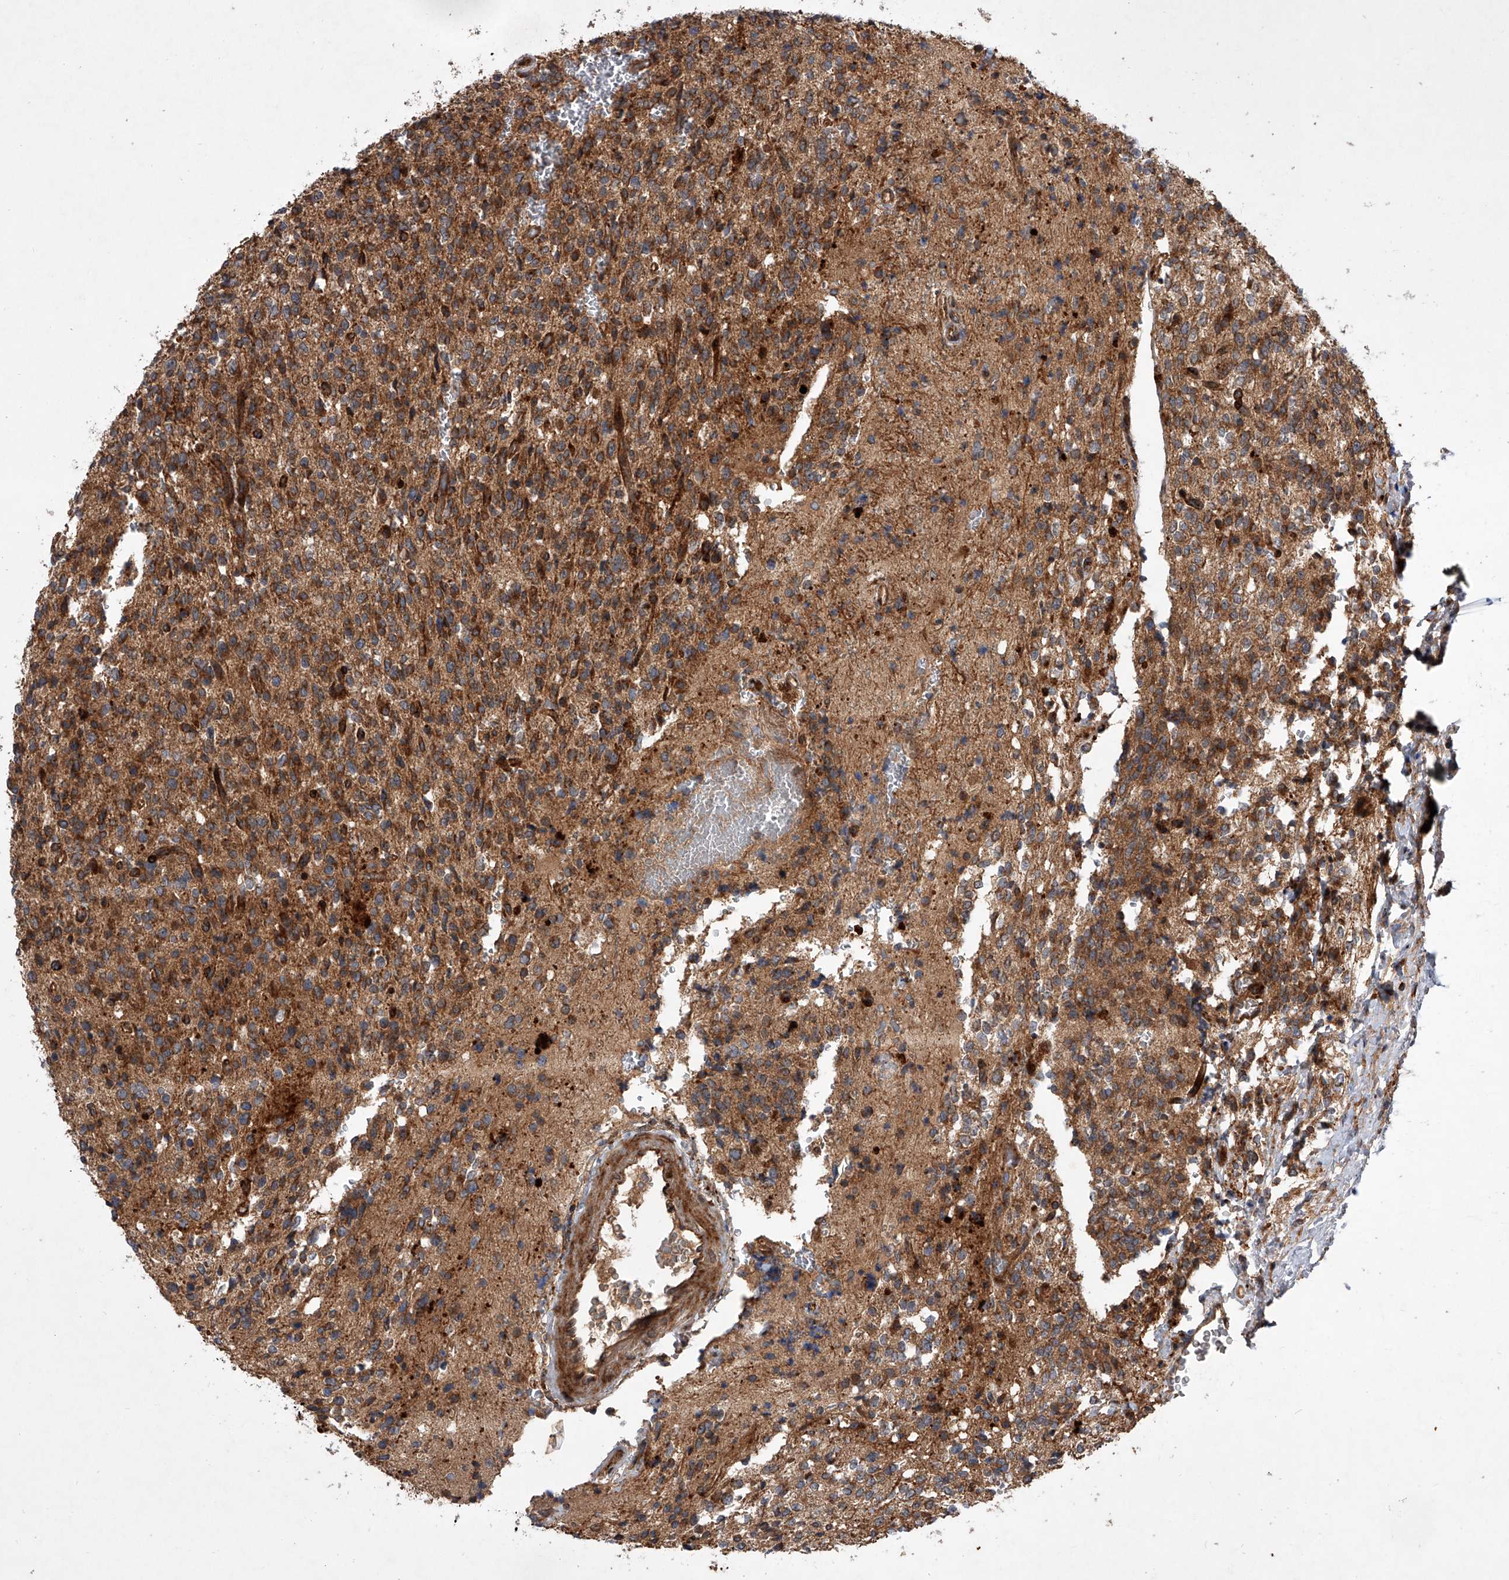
{"staining": {"intensity": "moderate", "quantity": ">75%", "location": "cytoplasmic/membranous"}, "tissue": "glioma", "cell_type": "Tumor cells", "image_type": "cancer", "snomed": [{"axis": "morphology", "description": "Glioma, malignant, High grade"}, {"axis": "topography", "description": "Brain"}], "caption": "There is medium levels of moderate cytoplasmic/membranous positivity in tumor cells of high-grade glioma (malignant), as demonstrated by immunohistochemical staining (brown color).", "gene": "USP47", "patient": {"sex": "male", "age": 34}}